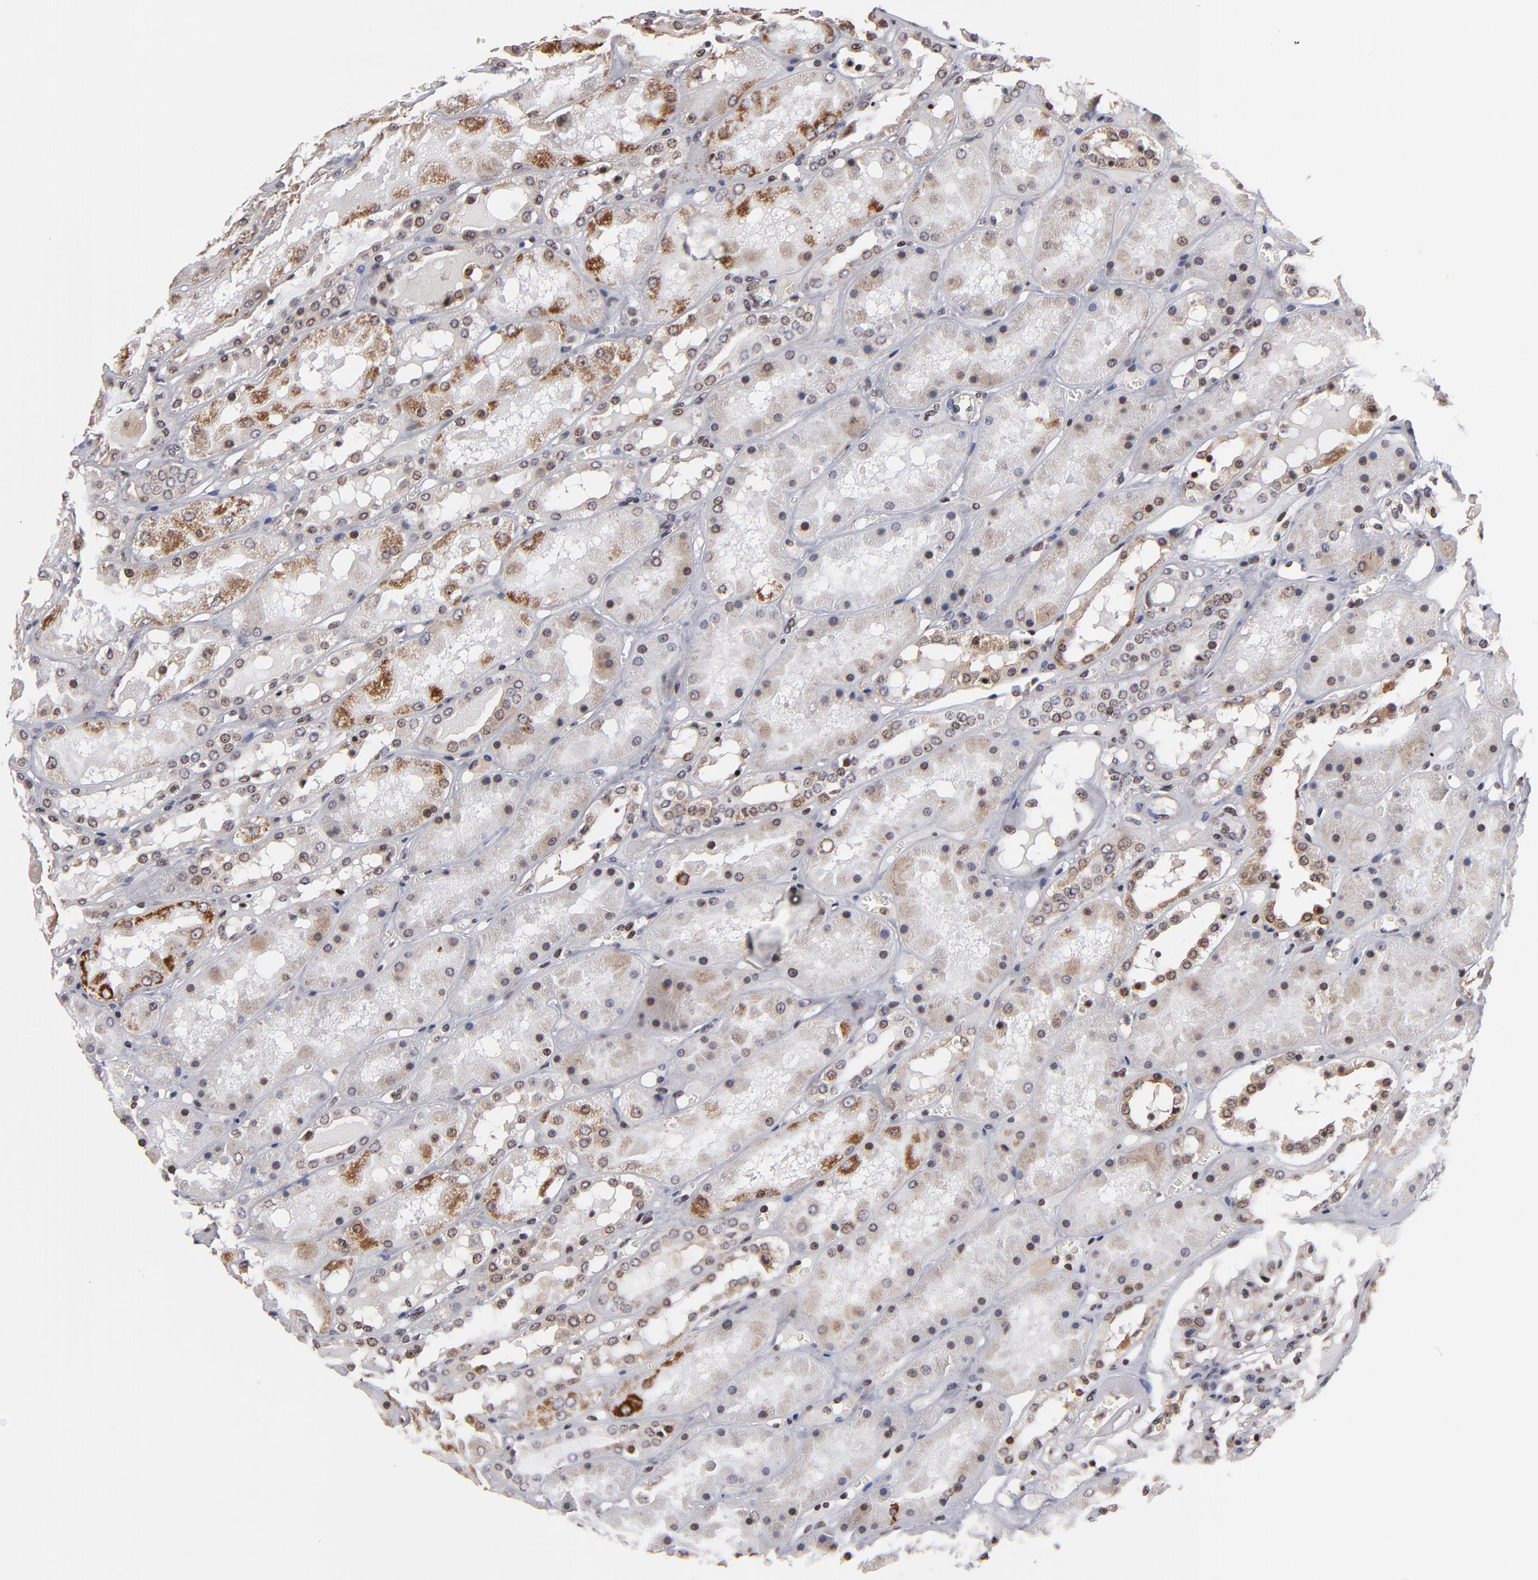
{"staining": {"intensity": "moderate", "quantity": ">75%", "location": "nuclear"}, "tissue": "kidney", "cell_type": "Cells in glomeruli", "image_type": "normal", "snomed": [{"axis": "morphology", "description": "Normal tissue, NOS"}, {"axis": "topography", "description": "Kidney"}], "caption": "Kidney stained with a brown dye shows moderate nuclear positive expression in about >75% of cells in glomeruli.", "gene": "RGS6", "patient": {"sex": "male", "age": 36}}